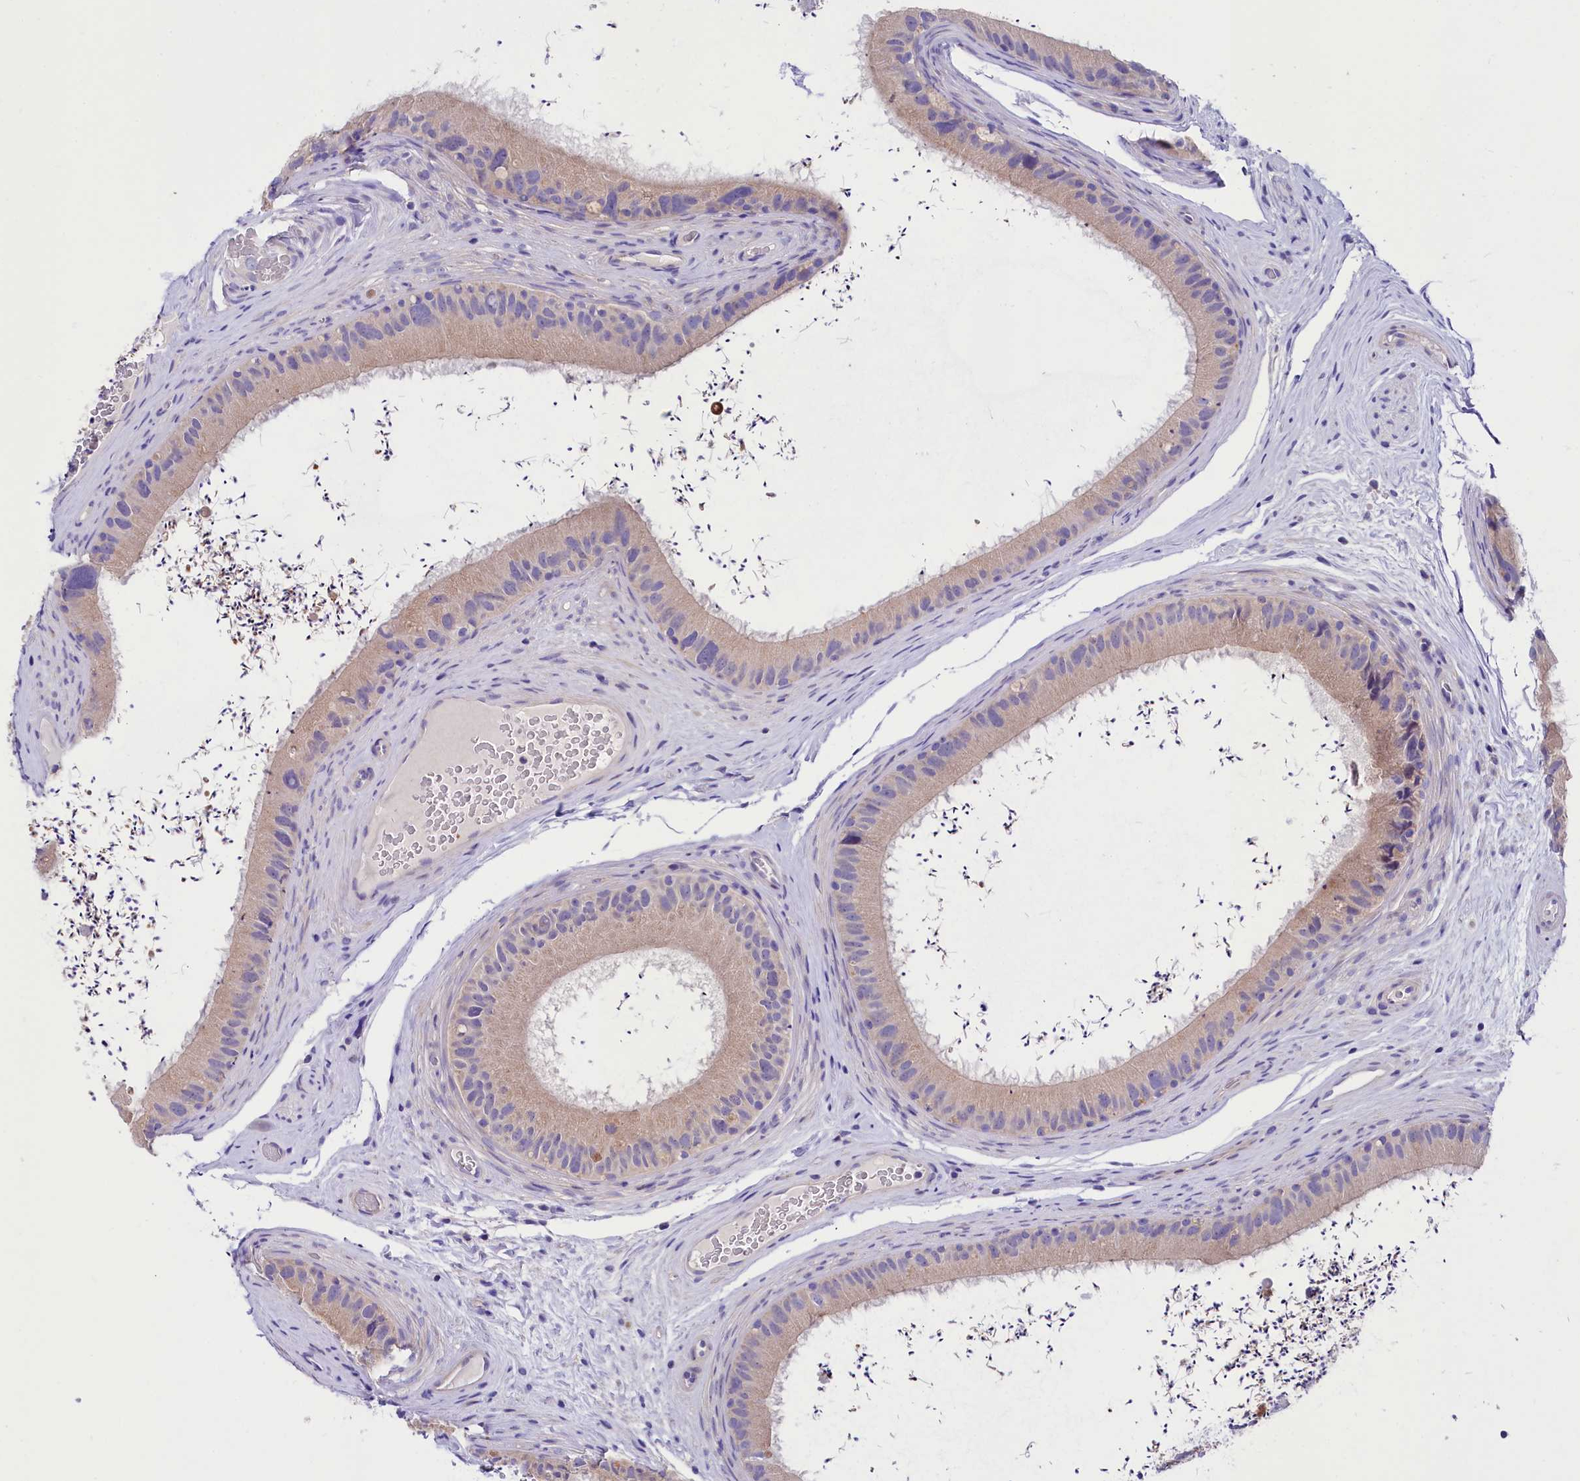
{"staining": {"intensity": "negative", "quantity": "none", "location": "none"}, "tissue": "epididymis", "cell_type": "Glandular cells", "image_type": "normal", "snomed": [{"axis": "morphology", "description": "Normal tissue, NOS"}, {"axis": "topography", "description": "Epididymis, spermatic cord, NOS"}], "caption": "Photomicrograph shows no significant protein staining in glandular cells of benign epididymis. (Immunohistochemistry, brightfield microscopy, high magnification).", "gene": "ABHD5", "patient": {"sex": "male", "age": 50}}